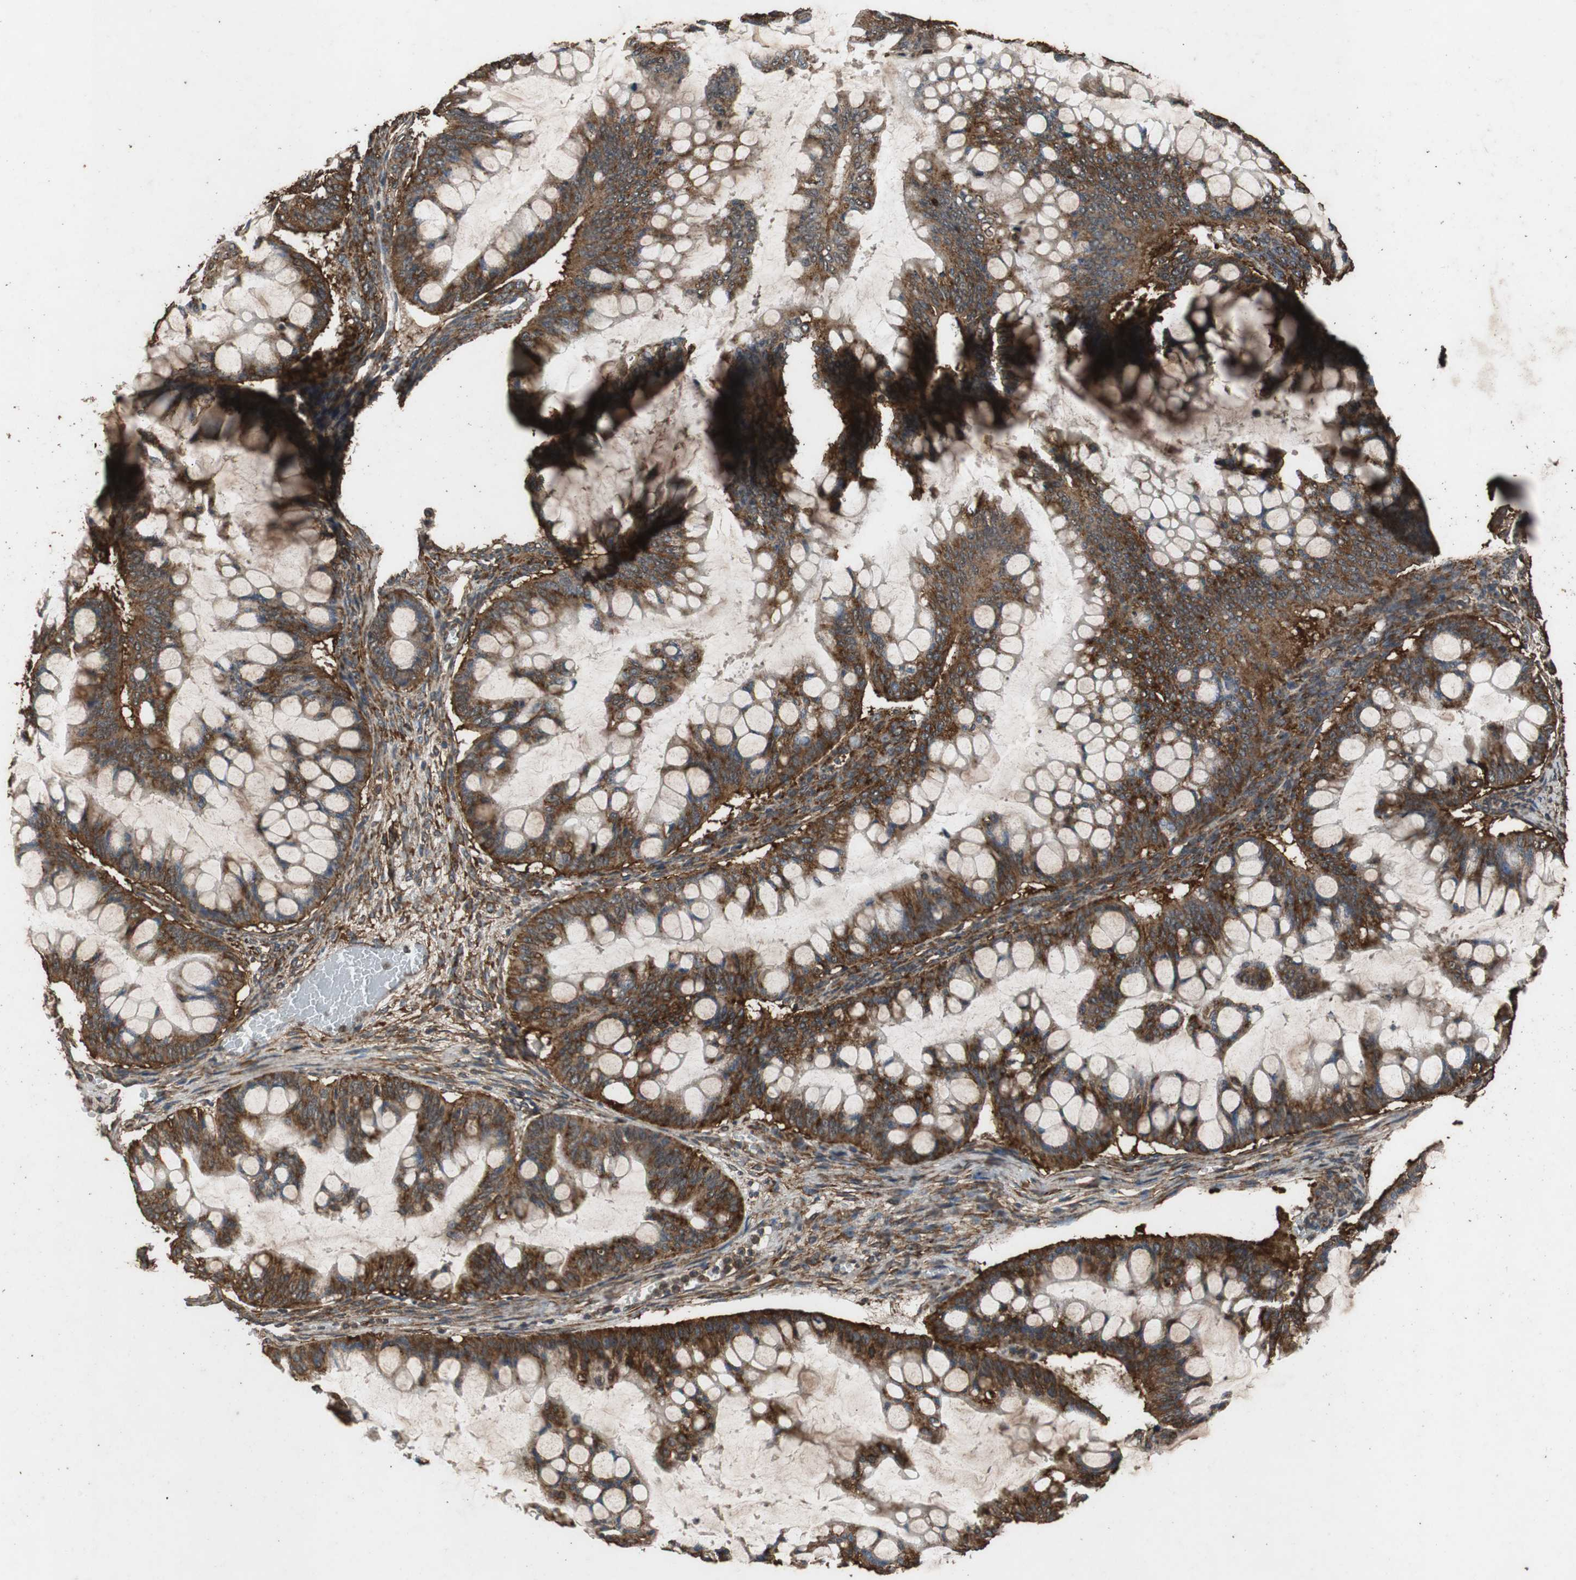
{"staining": {"intensity": "strong", "quantity": ">75%", "location": "cytoplasmic/membranous"}, "tissue": "ovarian cancer", "cell_type": "Tumor cells", "image_type": "cancer", "snomed": [{"axis": "morphology", "description": "Cystadenocarcinoma, mucinous, NOS"}, {"axis": "topography", "description": "Ovary"}], "caption": "Ovarian cancer was stained to show a protein in brown. There is high levels of strong cytoplasmic/membranous positivity in about >75% of tumor cells.", "gene": "NAA10", "patient": {"sex": "female", "age": 73}}